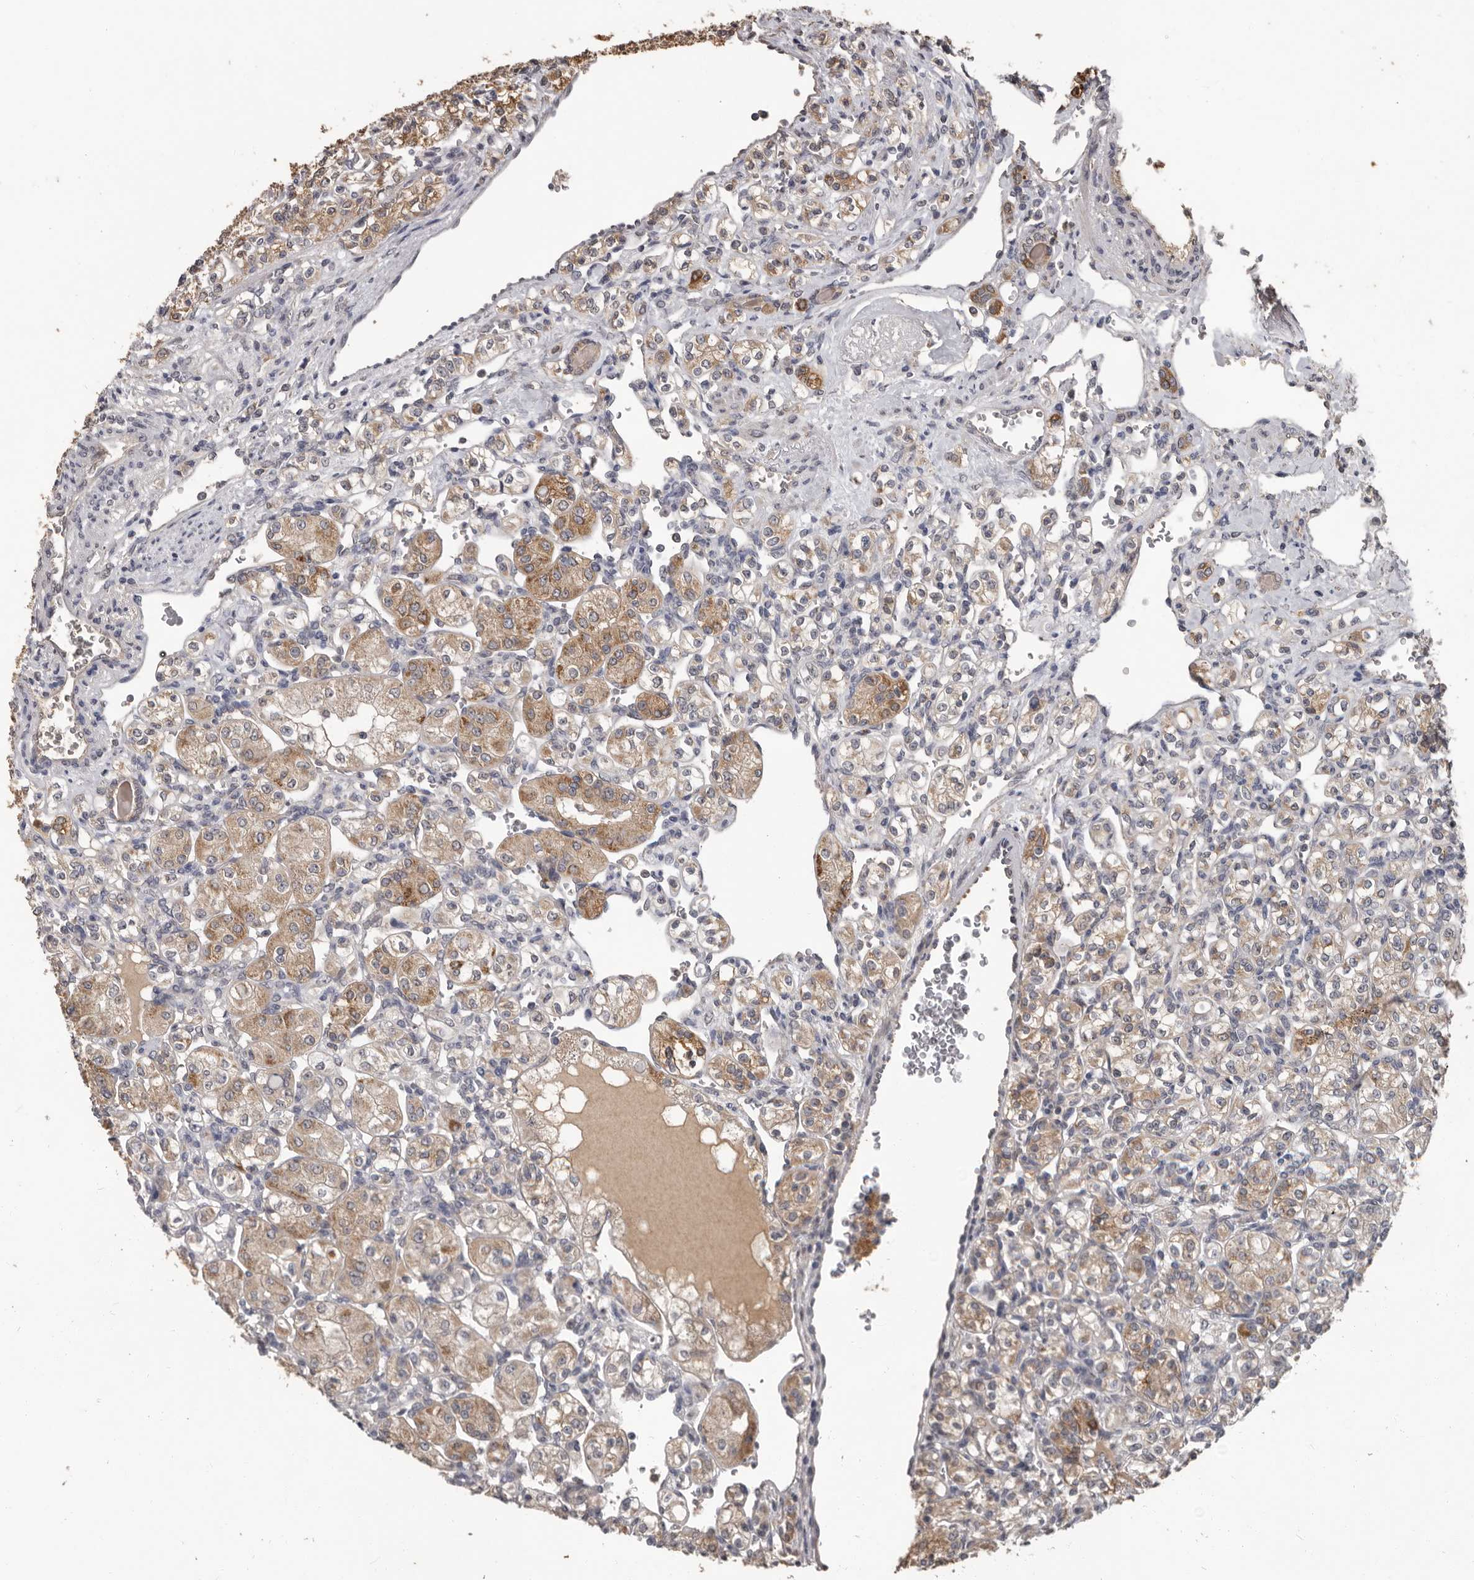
{"staining": {"intensity": "moderate", "quantity": ">75%", "location": "cytoplasmic/membranous"}, "tissue": "renal cancer", "cell_type": "Tumor cells", "image_type": "cancer", "snomed": [{"axis": "morphology", "description": "Adenocarcinoma, NOS"}, {"axis": "topography", "description": "Kidney"}], "caption": "A brown stain labels moderate cytoplasmic/membranous positivity of a protein in renal adenocarcinoma tumor cells.", "gene": "MTF1", "patient": {"sex": "male", "age": 77}}